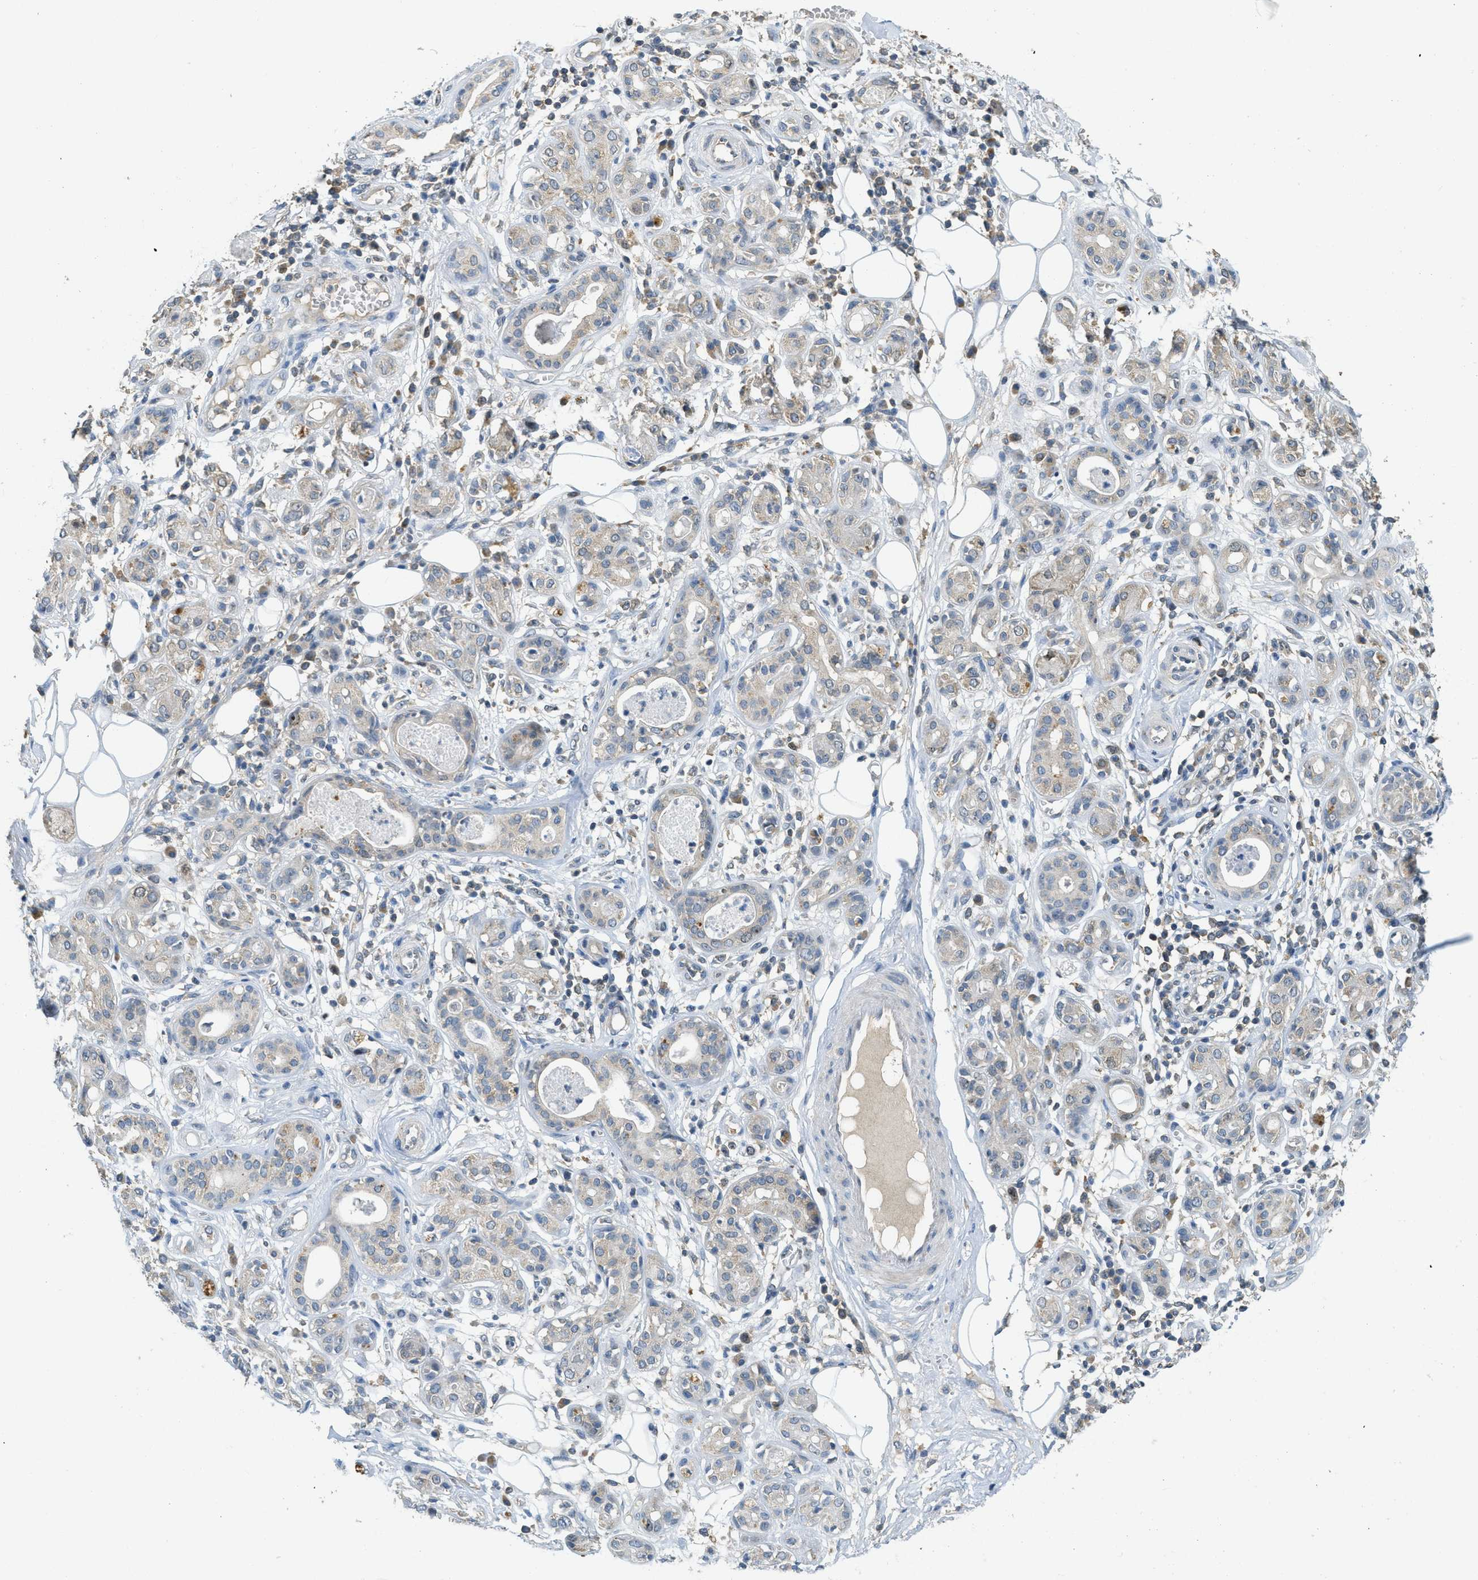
{"staining": {"intensity": "negative", "quantity": "none", "location": "none"}, "tissue": "adipose tissue", "cell_type": "Adipocytes", "image_type": "normal", "snomed": [{"axis": "morphology", "description": "Normal tissue, NOS"}, {"axis": "morphology", "description": "Inflammation, NOS"}, {"axis": "topography", "description": "Salivary gland"}, {"axis": "topography", "description": "Peripheral nerve tissue"}], "caption": "This image is of benign adipose tissue stained with immunohistochemistry to label a protein in brown with the nuclei are counter-stained blue. There is no expression in adipocytes. (DAB immunohistochemistry (IHC) with hematoxylin counter stain).", "gene": "MIS18A", "patient": {"sex": "female", "age": 75}}